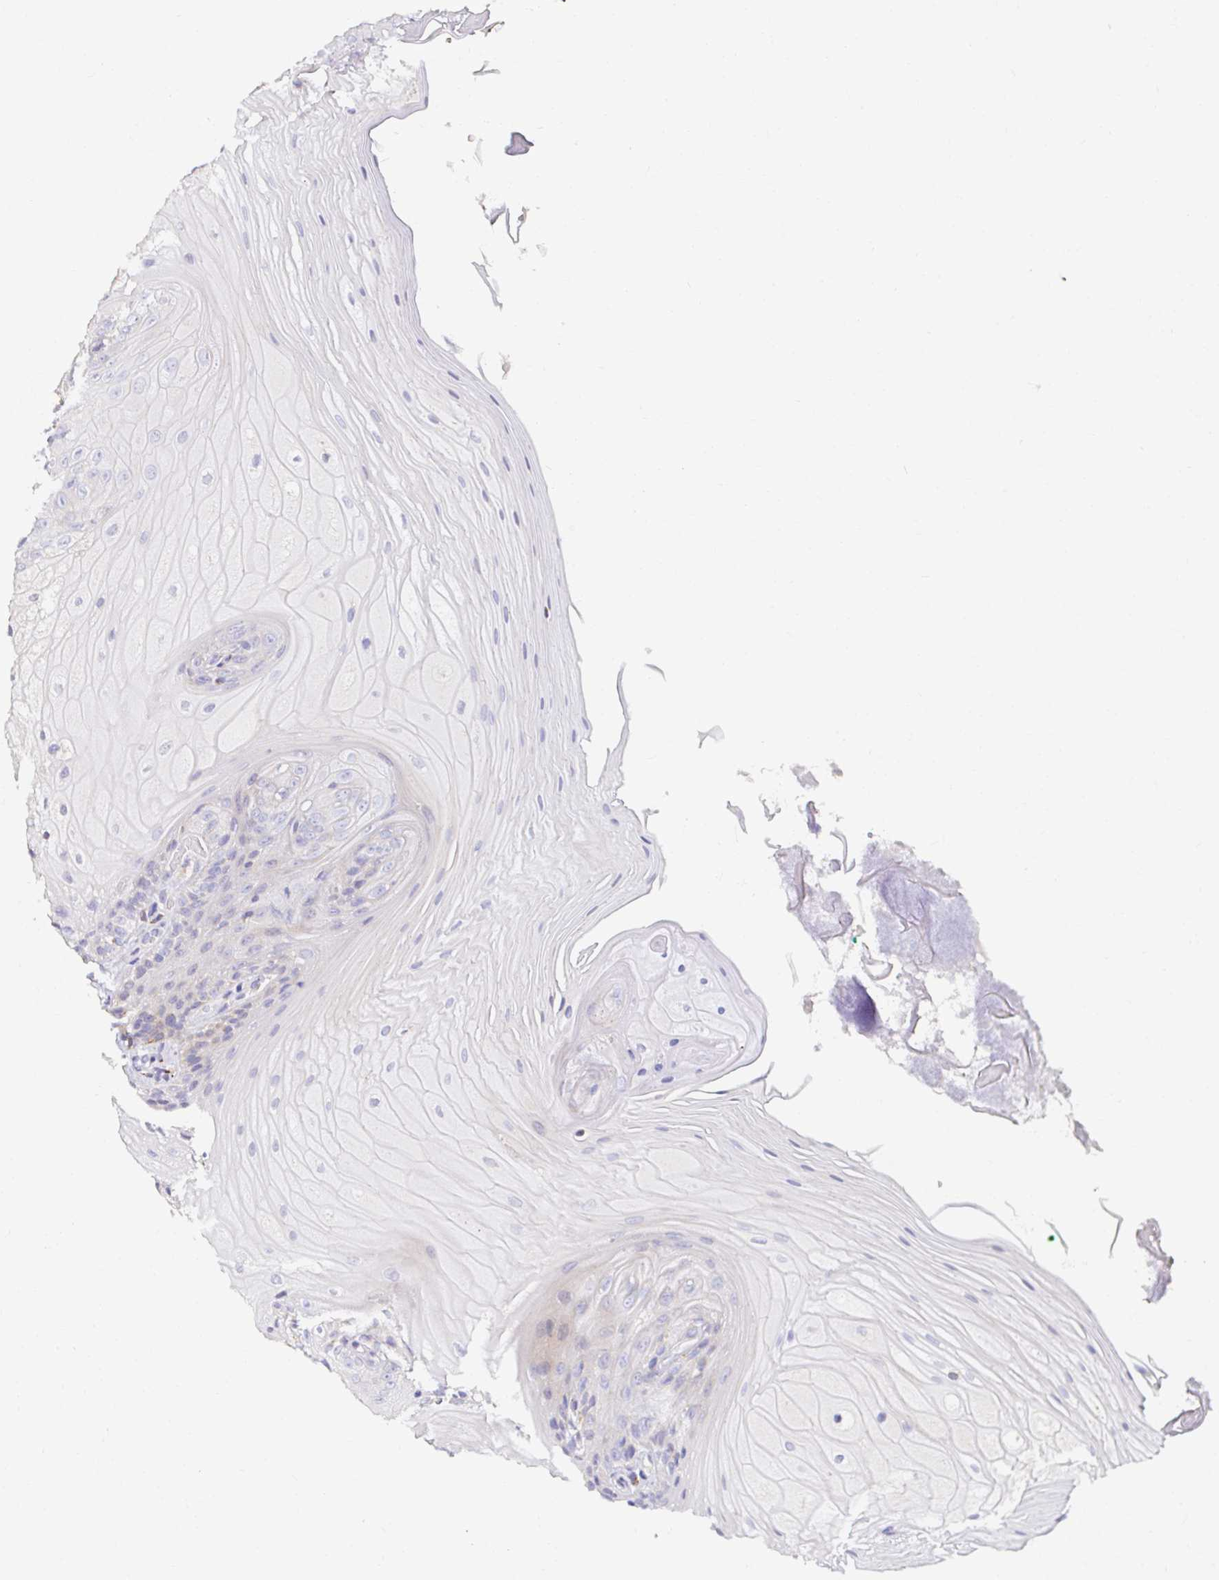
{"staining": {"intensity": "negative", "quantity": "none", "location": "none"}, "tissue": "oral mucosa", "cell_type": "Squamous epithelial cells", "image_type": "normal", "snomed": [{"axis": "morphology", "description": "Normal tissue, NOS"}, {"axis": "topography", "description": "Oral tissue"}, {"axis": "topography", "description": "Tounge, NOS"}, {"axis": "topography", "description": "Head-Neck"}], "caption": "This is an immunohistochemistry (IHC) photomicrograph of normal human oral mucosa. There is no positivity in squamous epithelial cells.", "gene": "GALNS", "patient": {"sex": "female", "age": 84}}